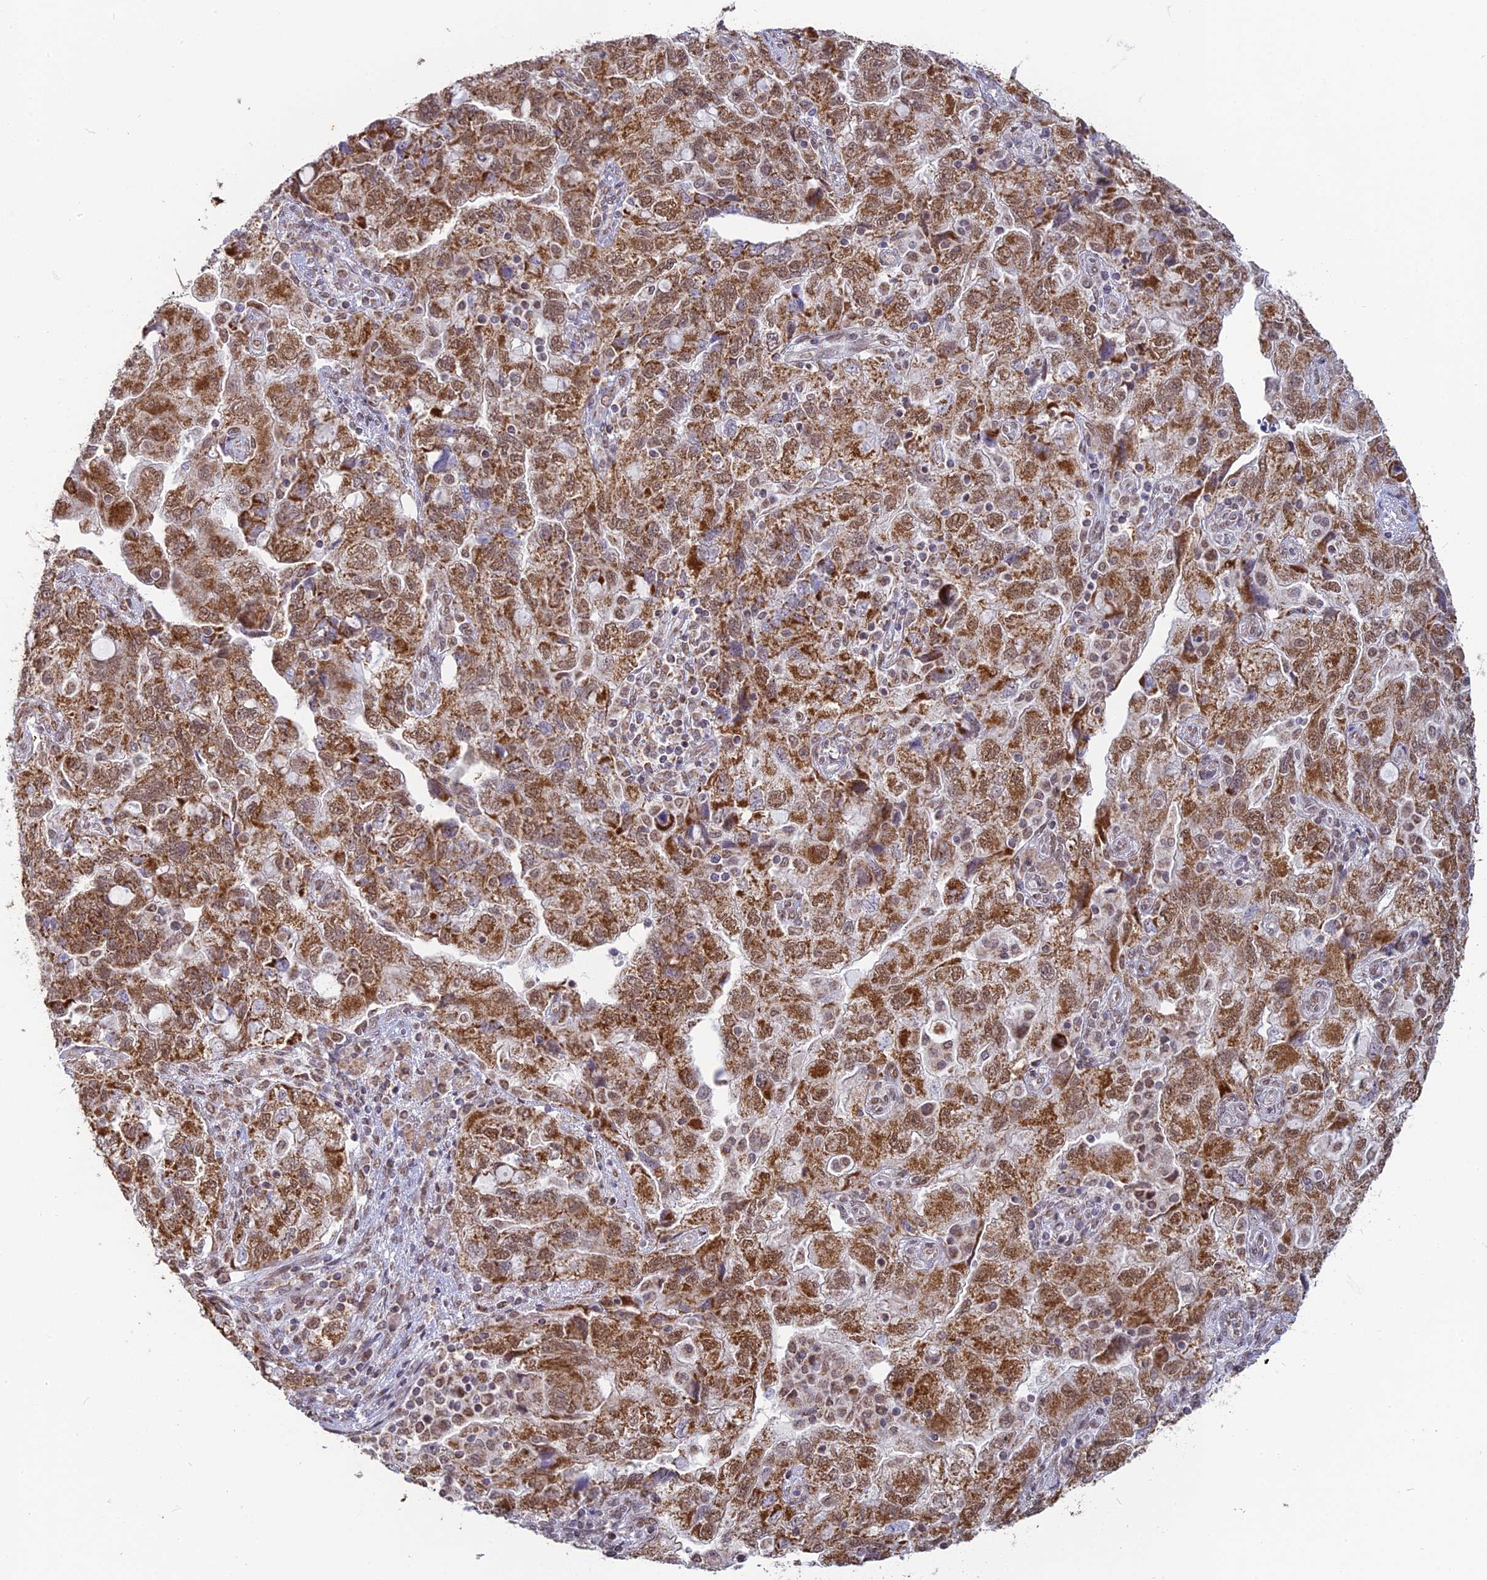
{"staining": {"intensity": "moderate", "quantity": ">75%", "location": "cytoplasmic/membranous,nuclear"}, "tissue": "ovarian cancer", "cell_type": "Tumor cells", "image_type": "cancer", "snomed": [{"axis": "morphology", "description": "Carcinoma, NOS"}, {"axis": "morphology", "description": "Cystadenocarcinoma, serous, NOS"}, {"axis": "topography", "description": "Ovary"}], "caption": "DAB (3,3'-diaminobenzidine) immunohistochemical staining of human ovarian cancer (serous cystadenocarcinoma) shows moderate cytoplasmic/membranous and nuclear protein staining in about >75% of tumor cells.", "gene": "ARHGAP40", "patient": {"sex": "female", "age": 69}}